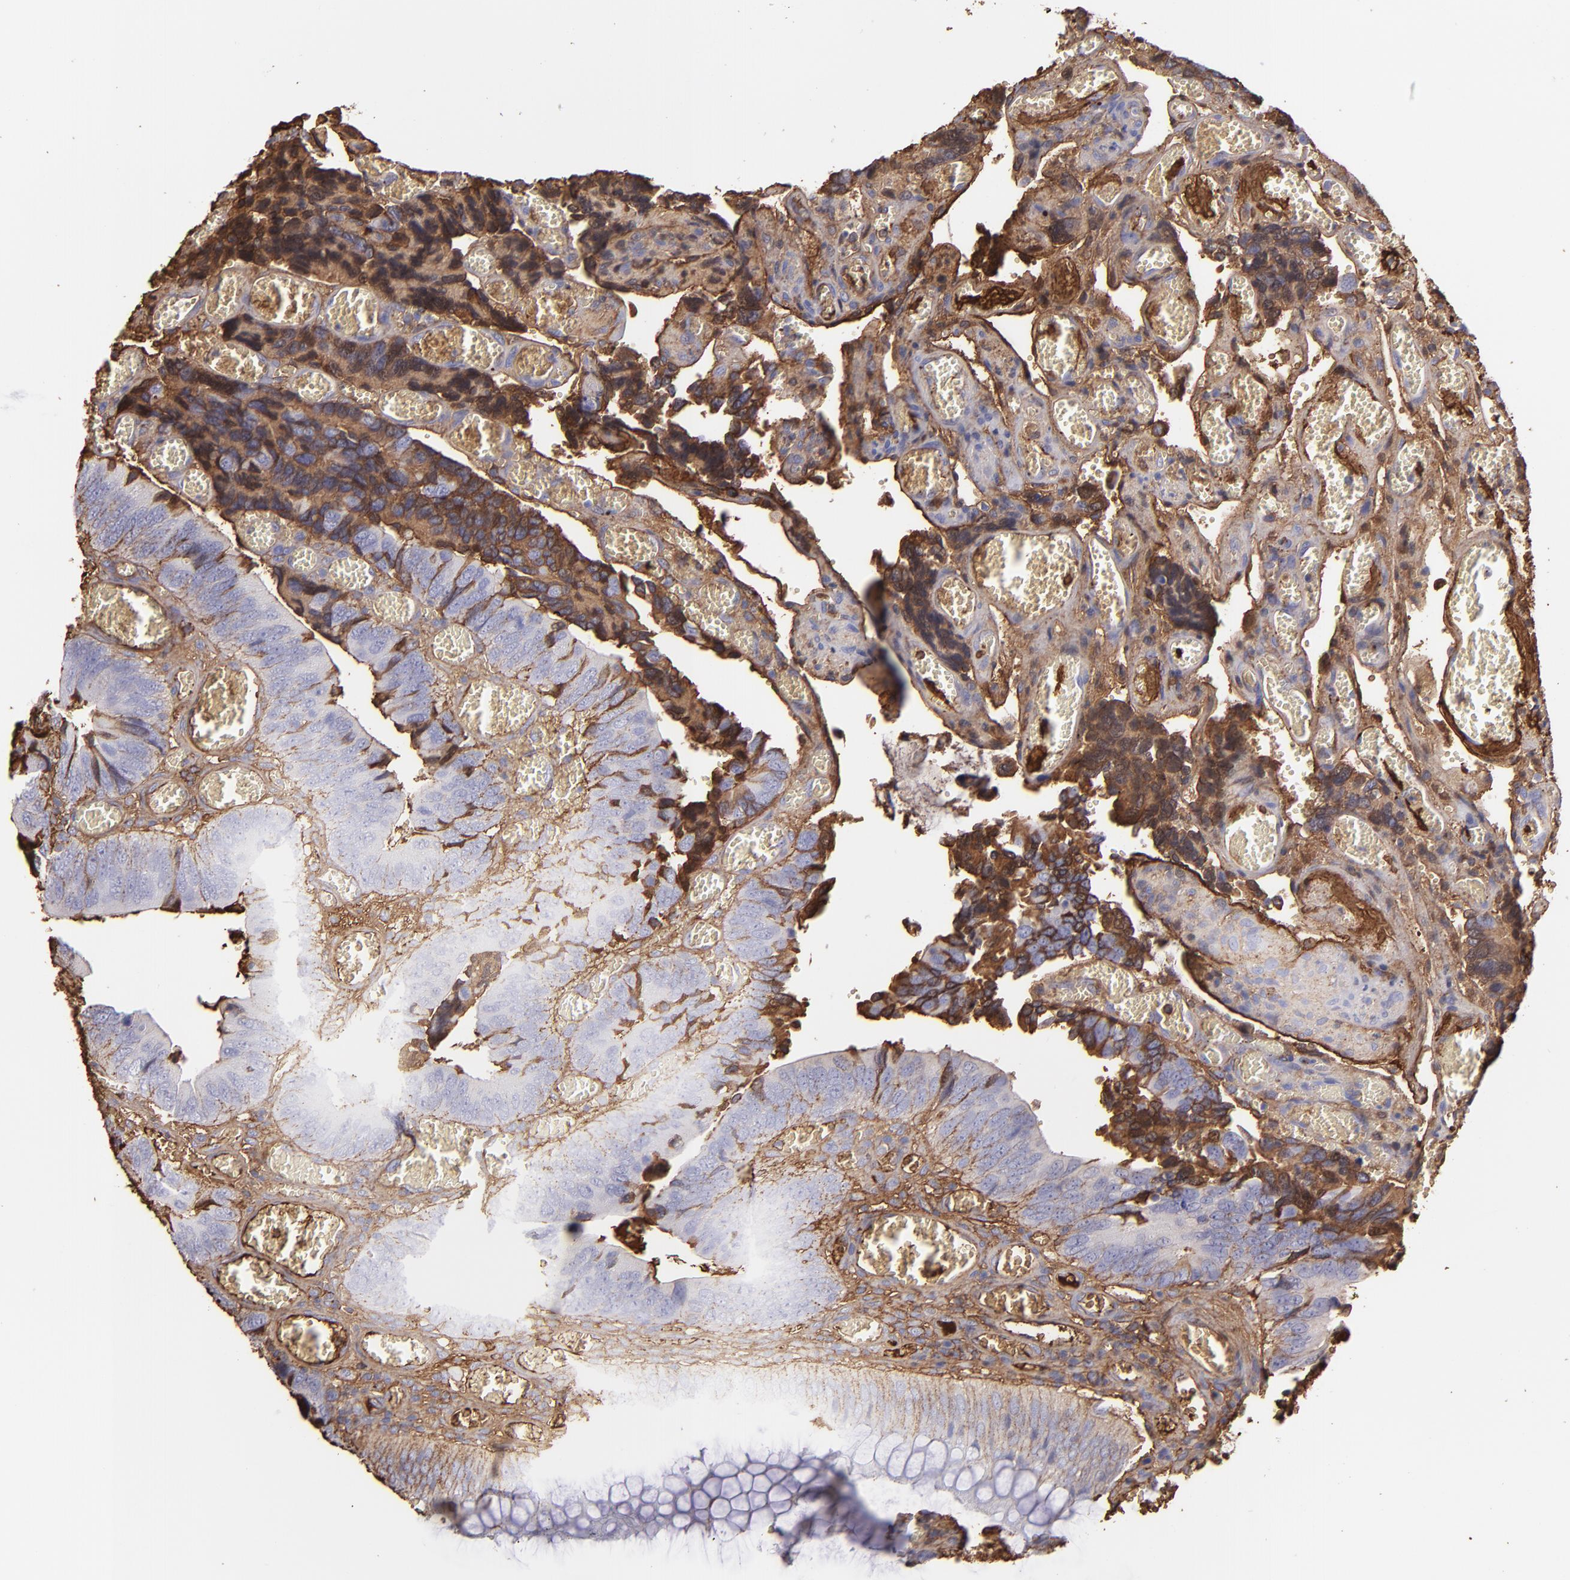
{"staining": {"intensity": "strong", "quantity": "25%-75%", "location": "cytoplasmic/membranous"}, "tissue": "colorectal cancer", "cell_type": "Tumor cells", "image_type": "cancer", "snomed": [{"axis": "morphology", "description": "Adenocarcinoma, NOS"}, {"axis": "topography", "description": "Colon"}], "caption": "Protein expression analysis of adenocarcinoma (colorectal) displays strong cytoplasmic/membranous expression in approximately 25%-75% of tumor cells.", "gene": "FGB", "patient": {"sex": "male", "age": 72}}